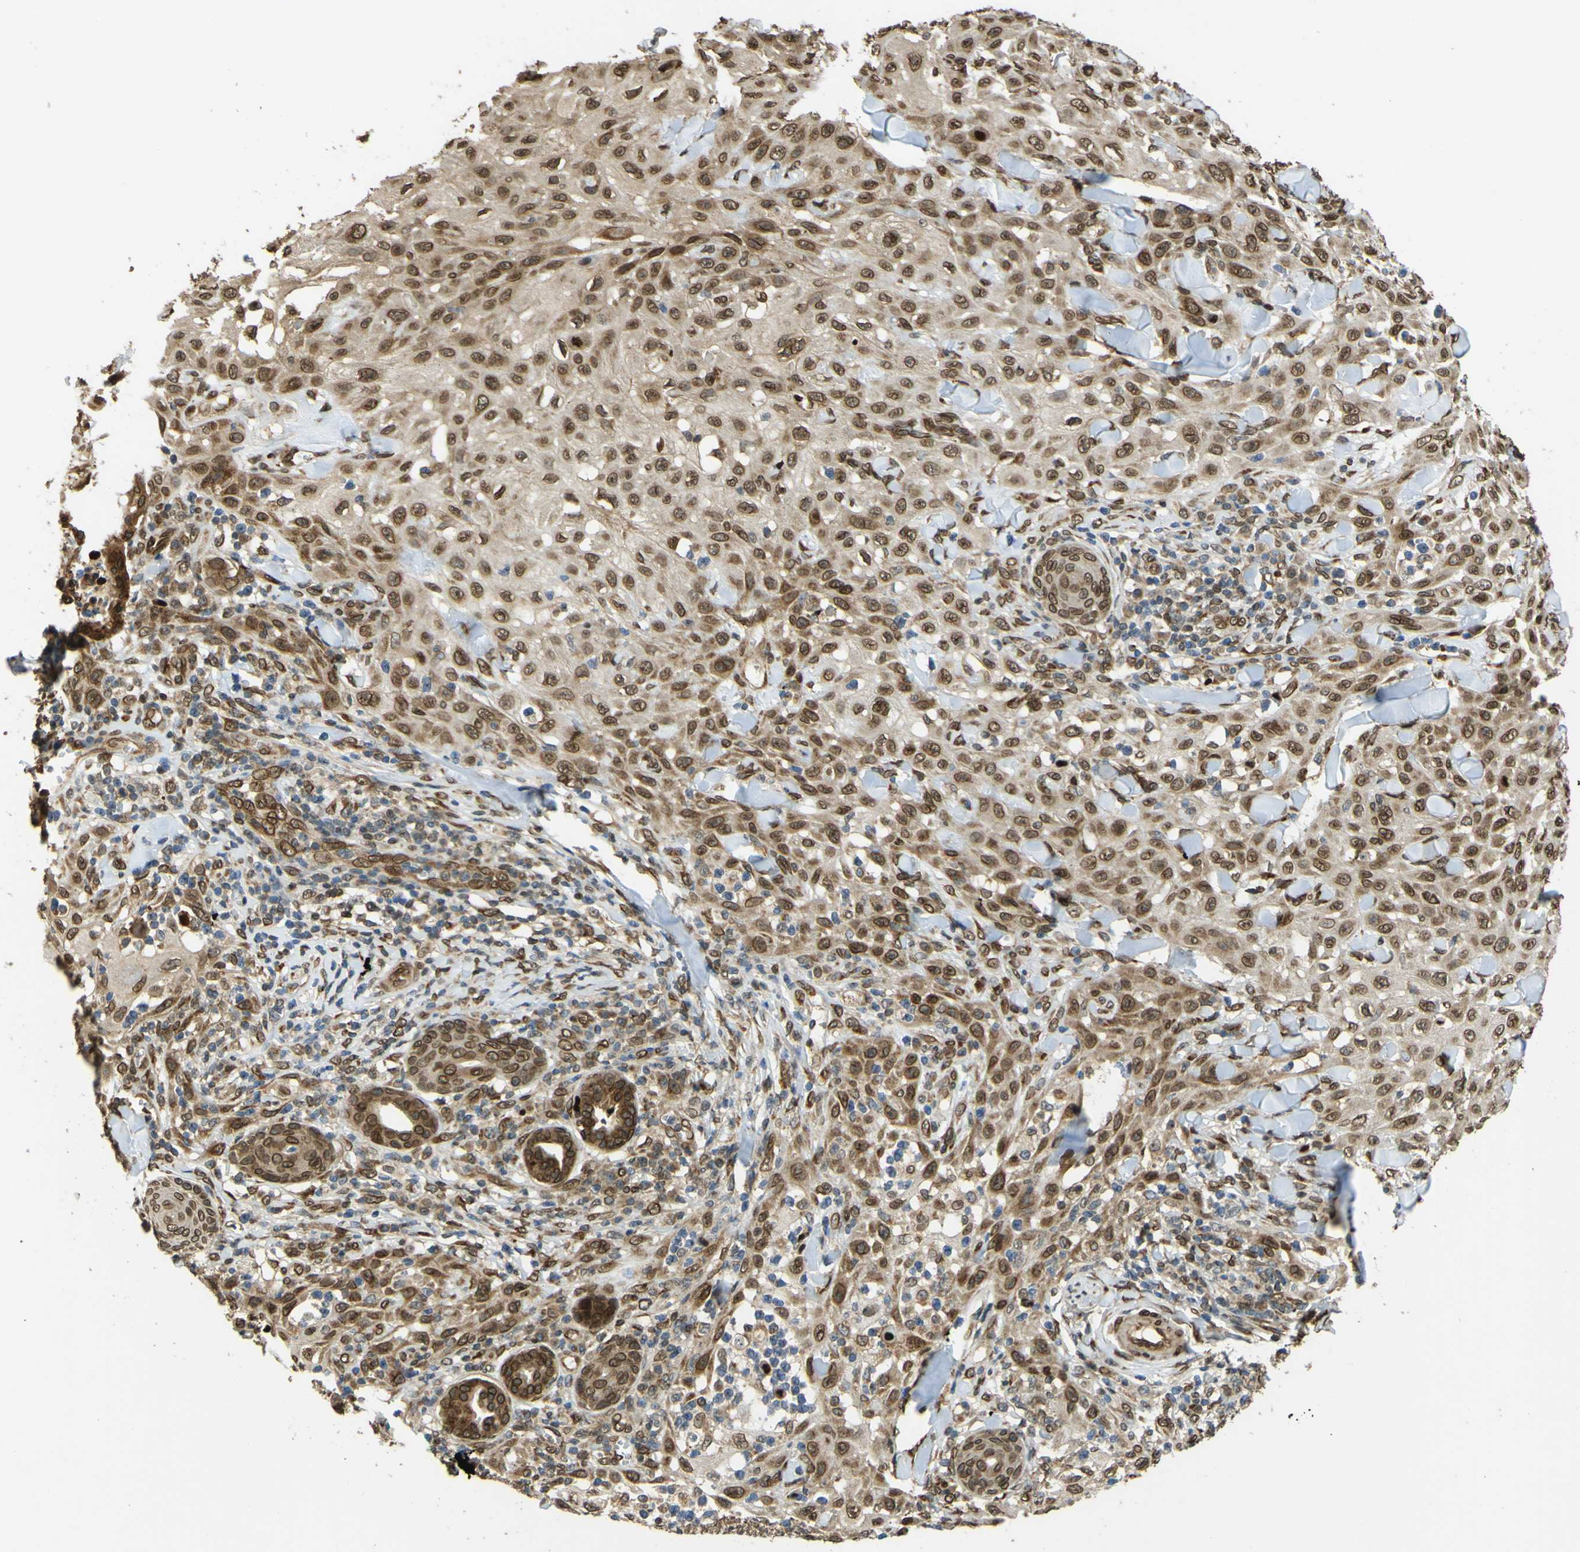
{"staining": {"intensity": "moderate", "quantity": ">75%", "location": "cytoplasmic/membranous,nuclear"}, "tissue": "skin cancer", "cell_type": "Tumor cells", "image_type": "cancer", "snomed": [{"axis": "morphology", "description": "Squamous cell carcinoma, NOS"}, {"axis": "topography", "description": "Skin"}], "caption": "This is a micrograph of immunohistochemistry (IHC) staining of squamous cell carcinoma (skin), which shows moderate expression in the cytoplasmic/membranous and nuclear of tumor cells.", "gene": "GALNT1", "patient": {"sex": "male", "age": 24}}